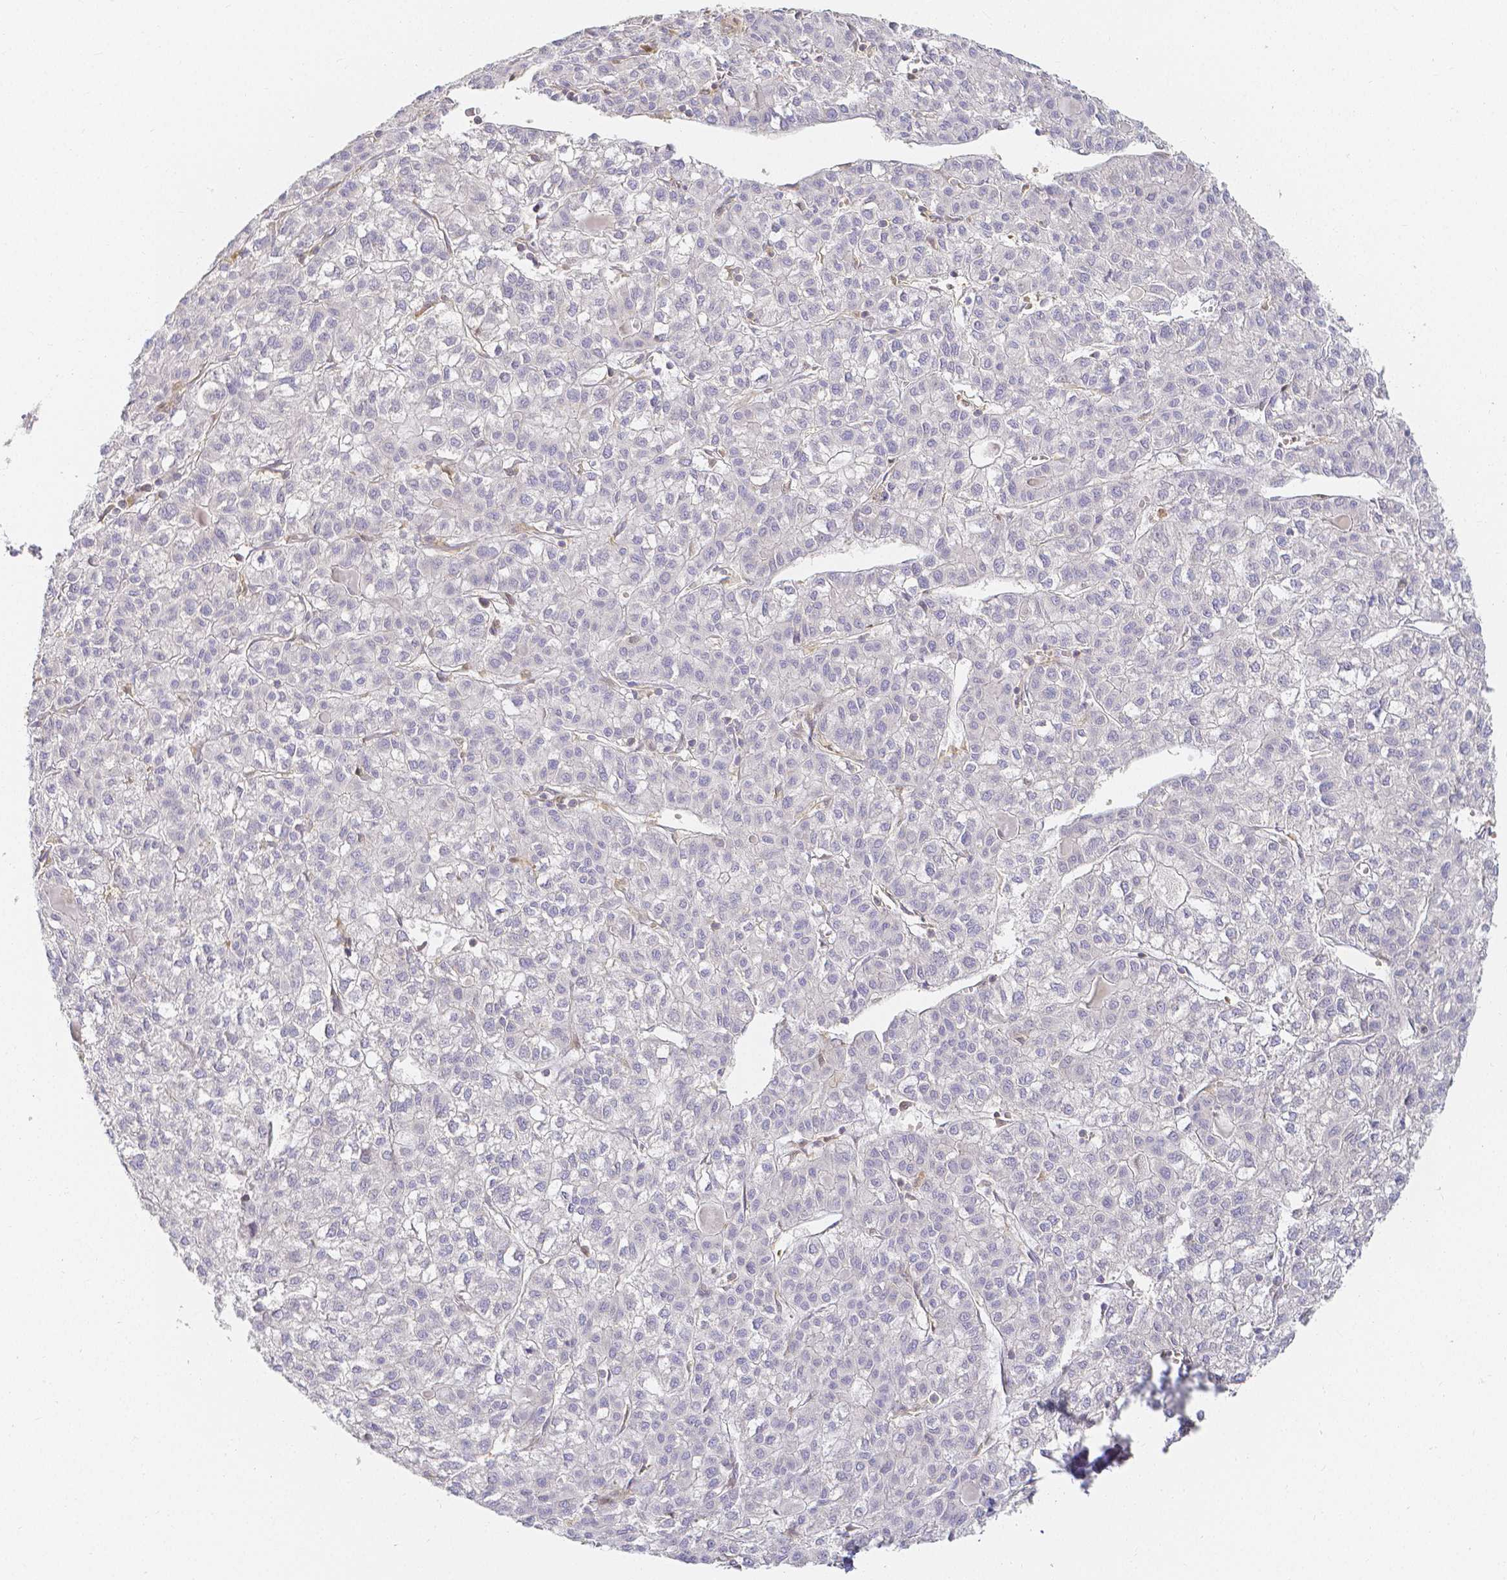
{"staining": {"intensity": "negative", "quantity": "none", "location": "none"}, "tissue": "liver cancer", "cell_type": "Tumor cells", "image_type": "cancer", "snomed": [{"axis": "morphology", "description": "Carcinoma, Hepatocellular, NOS"}, {"axis": "topography", "description": "Liver"}], "caption": "There is no significant positivity in tumor cells of liver hepatocellular carcinoma. (DAB (3,3'-diaminobenzidine) immunohistochemistry with hematoxylin counter stain).", "gene": "KCNH1", "patient": {"sex": "female", "age": 43}}